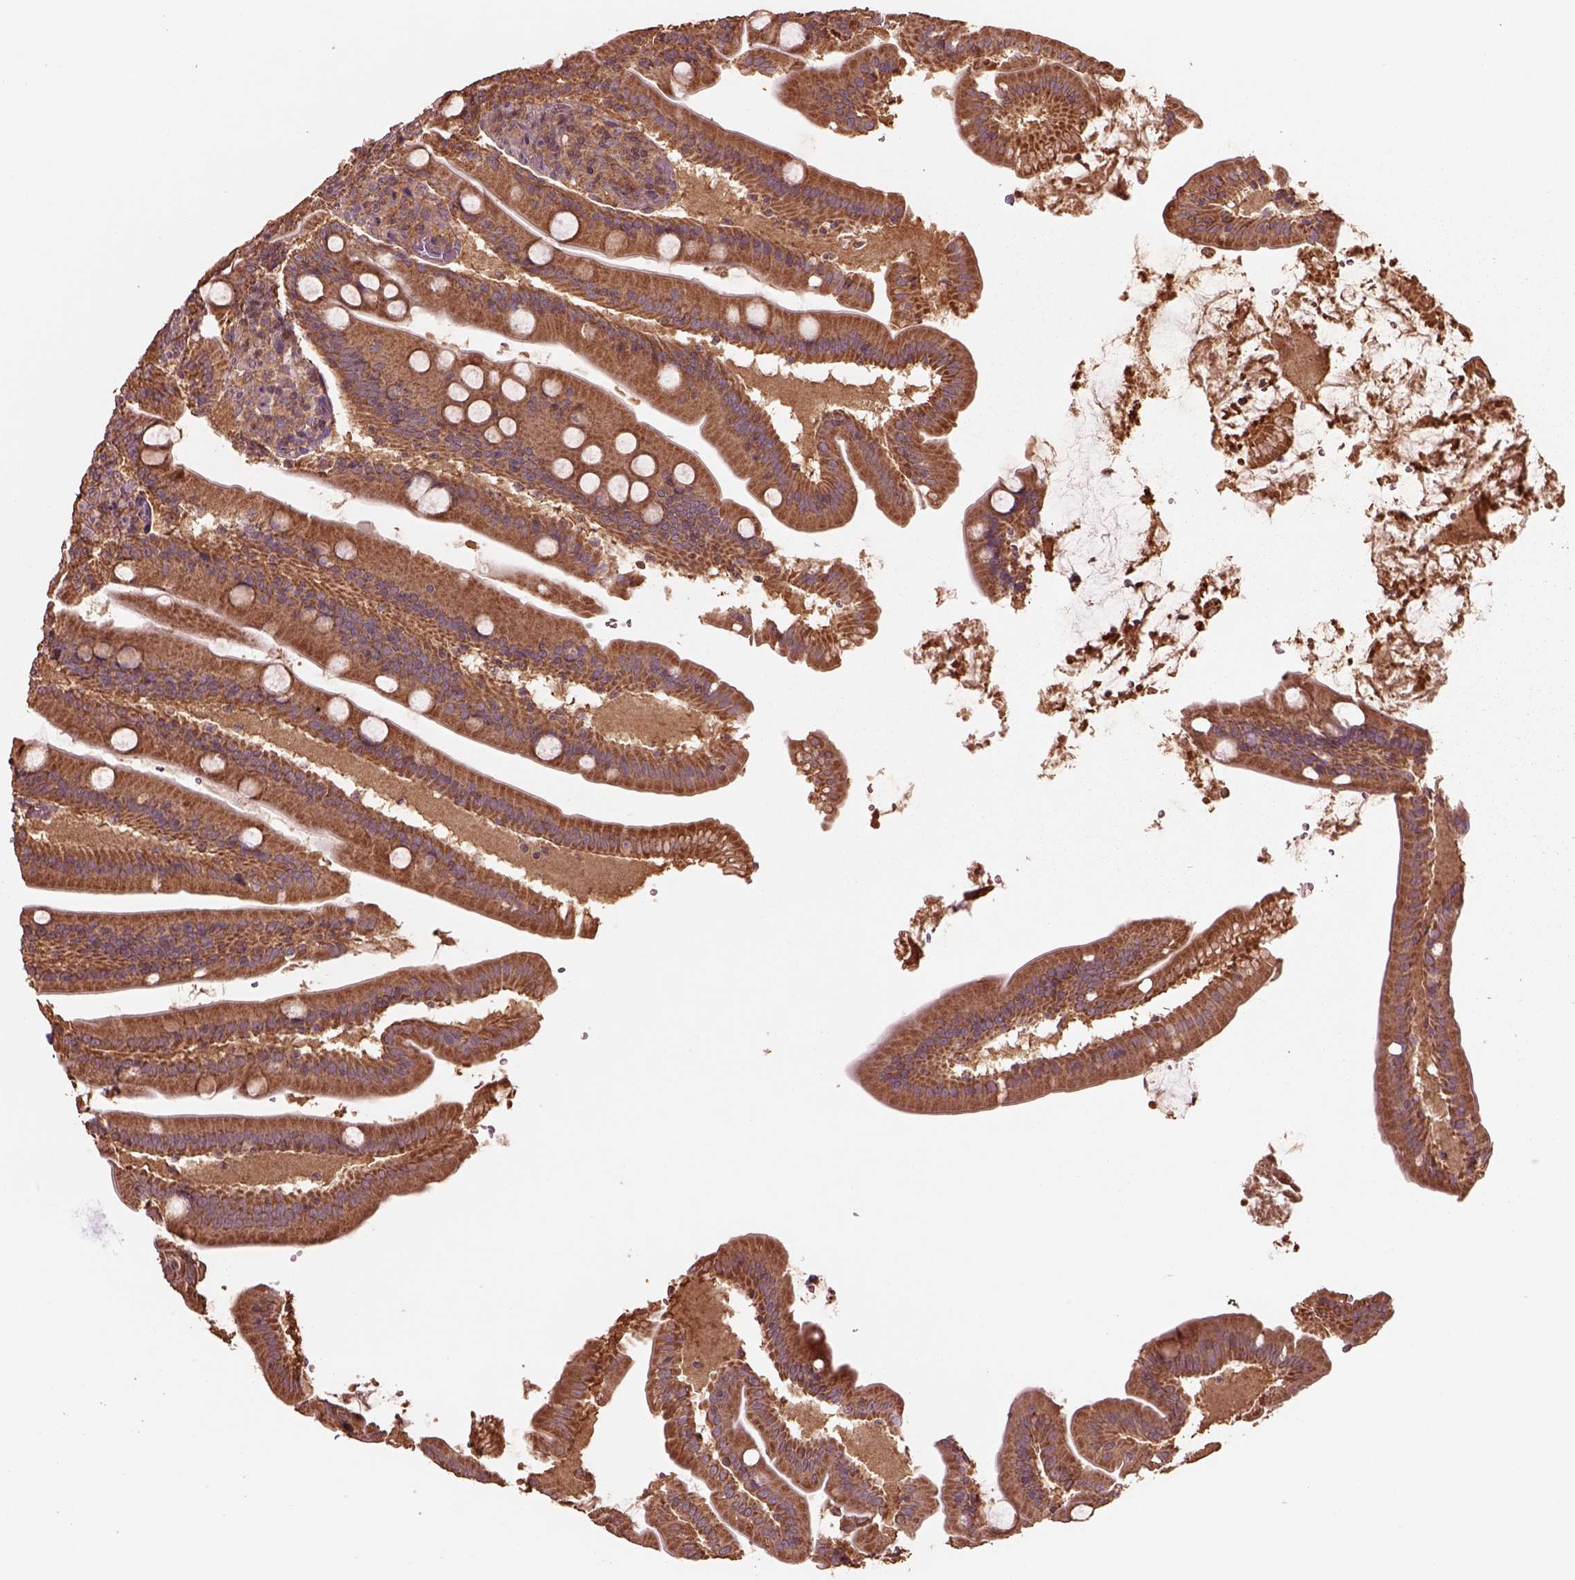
{"staining": {"intensity": "strong", "quantity": ">75%", "location": "cytoplasmic/membranous"}, "tissue": "small intestine", "cell_type": "Glandular cells", "image_type": "normal", "snomed": [{"axis": "morphology", "description": "Normal tissue, NOS"}, {"axis": "topography", "description": "Small intestine"}], "caption": "This image shows normal small intestine stained with IHC to label a protein in brown. The cytoplasmic/membranous of glandular cells show strong positivity for the protein. Nuclei are counter-stained blue.", "gene": "TRADD", "patient": {"sex": "male", "age": 37}}